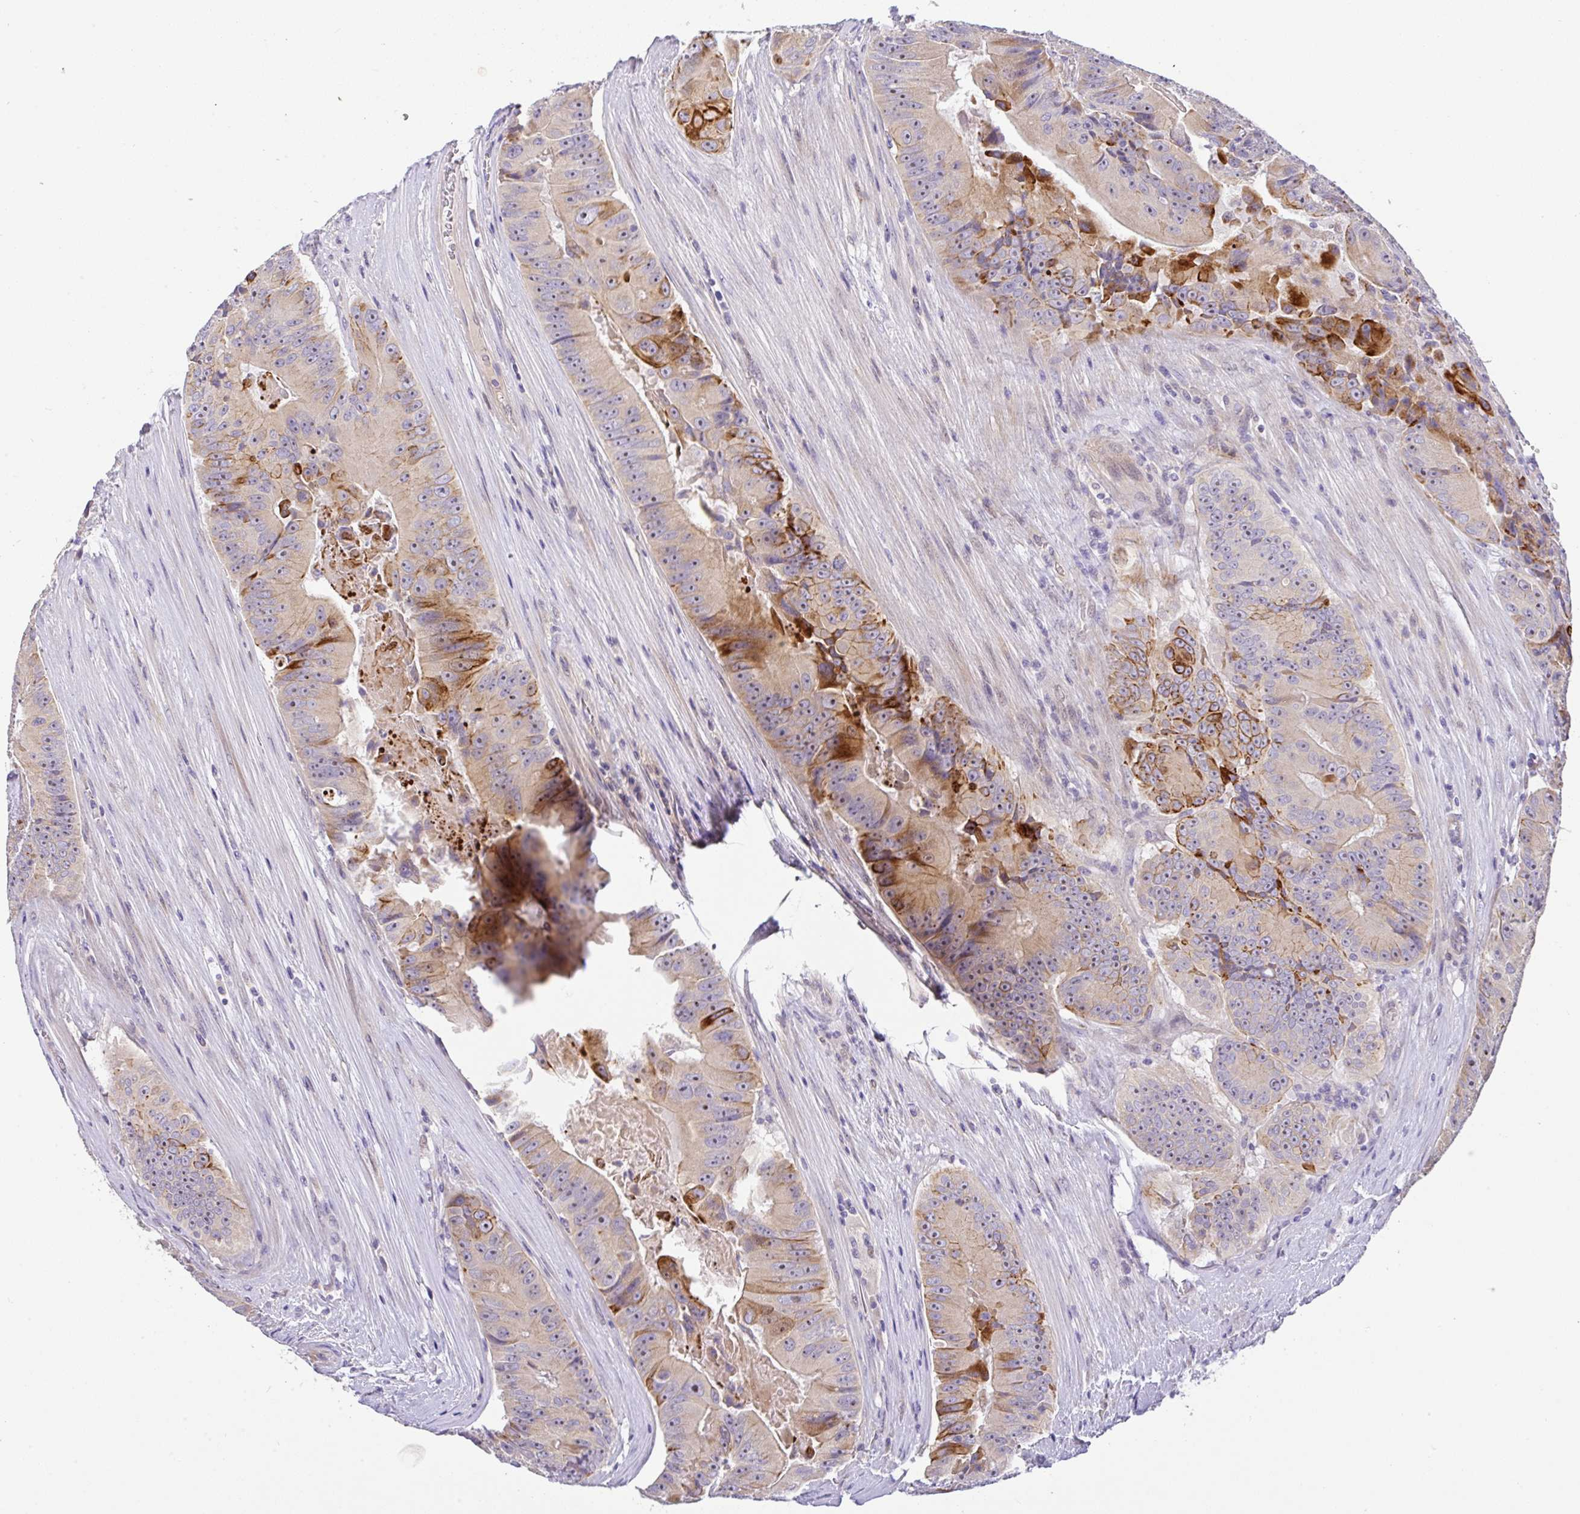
{"staining": {"intensity": "strong", "quantity": "<25%", "location": "cytoplasmic/membranous"}, "tissue": "colorectal cancer", "cell_type": "Tumor cells", "image_type": "cancer", "snomed": [{"axis": "morphology", "description": "Adenocarcinoma, NOS"}, {"axis": "topography", "description": "Colon"}], "caption": "The histopathology image displays staining of colorectal adenocarcinoma, revealing strong cytoplasmic/membranous protein staining (brown color) within tumor cells.", "gene": "EPN3", "patient": {"sex": "female", "age": 86}}